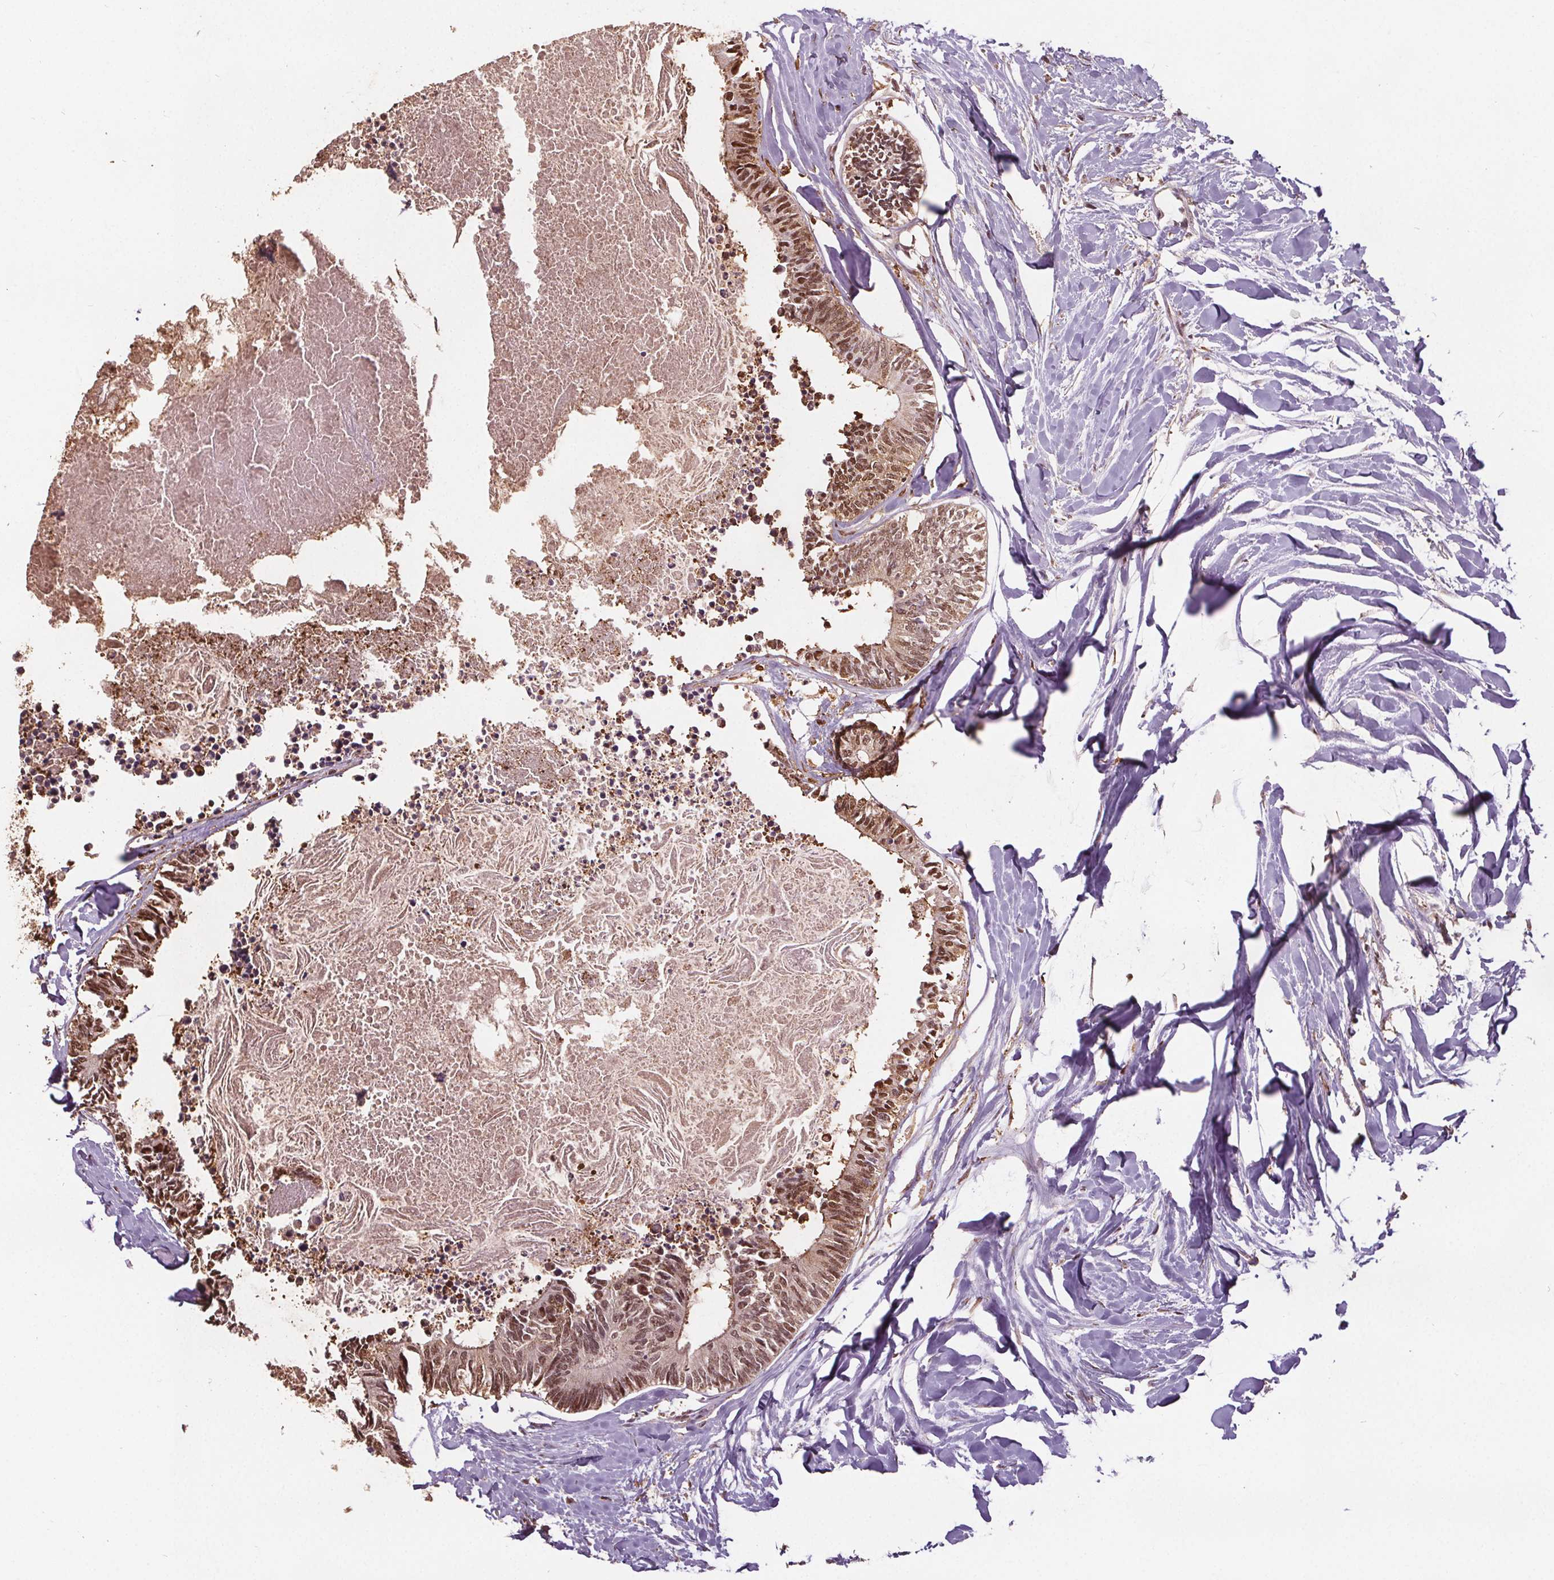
{"staining": {"intensity": "moderate", "quantity": ">75%", "location": "nuclear"}, "tissue": "colorectal cancer", "cell_type": "Tumor cells", "image_type": "cancer", "snomed": [{"axis": "morphology", "description": "Adenocarcinoma, NOS"}, {"axis": "topography", "description": "Colon"}, {"axis": "topography", "description": "Rectum"}], "caption": "This is a histology image of IHC staining of colorectal cancer, which shows moderate staining in the nuclear of tumor cells.", "gene": "ENO1", "patient": {"sex": "male", "age": 57}}